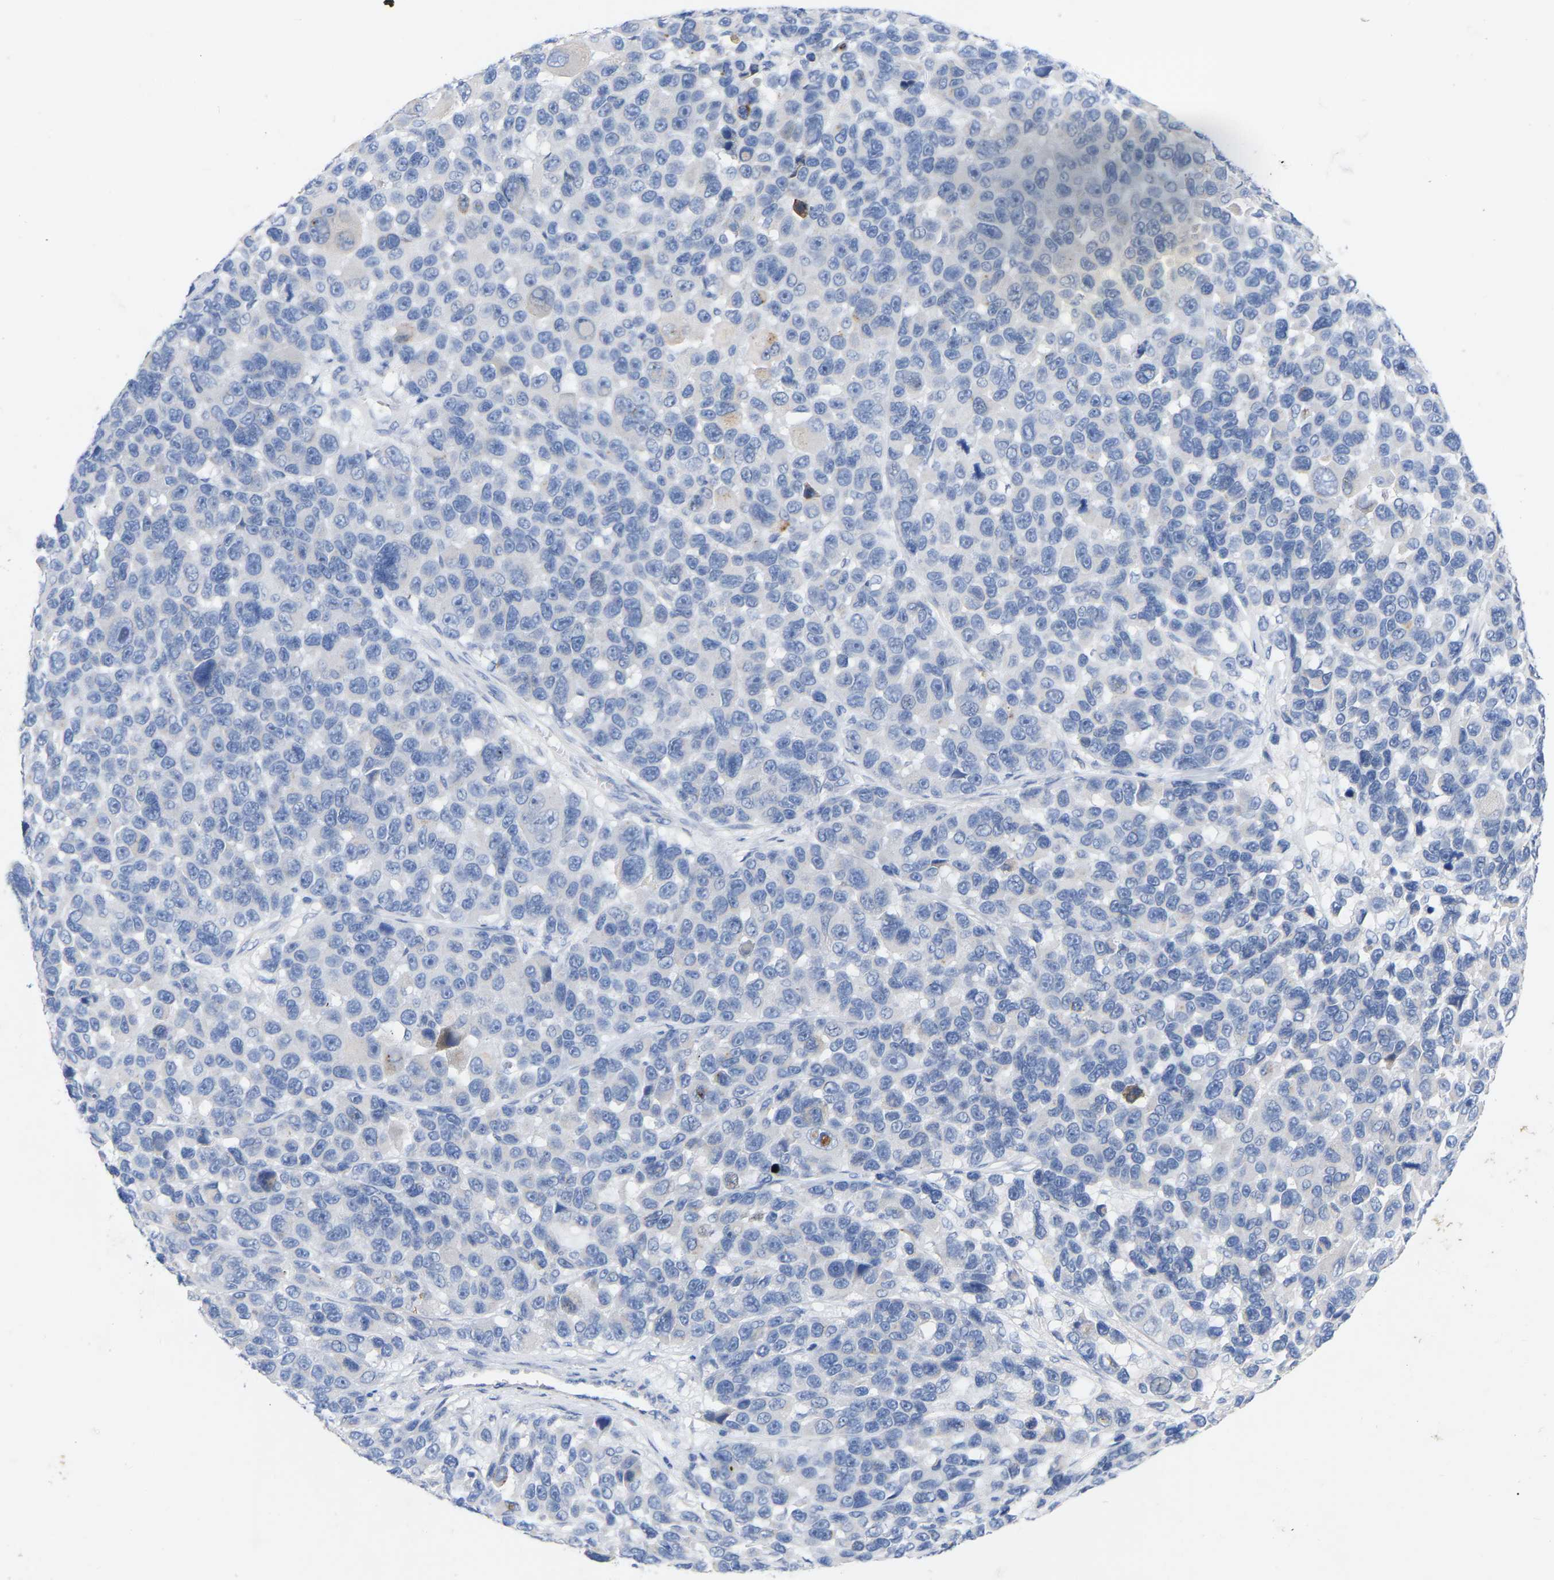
{"staining": {"intensity": "negative", "quantity": "none", "location": "none"}, "tissue": "melanoma", "cell_type": "Tumor cells", "image_type": "cancer", "snomed": [{"axis": "morphology", "description": "Malignant melanoma, NOS"}, {"axis": "topography", "description": "Skin"}], "caption": "Immunohistochemistry (IHC) of malignant melanoma shows no positivity in tumor cells.", "gene": "STRIP2", "patient": {"sex": "male", "age": 53}}